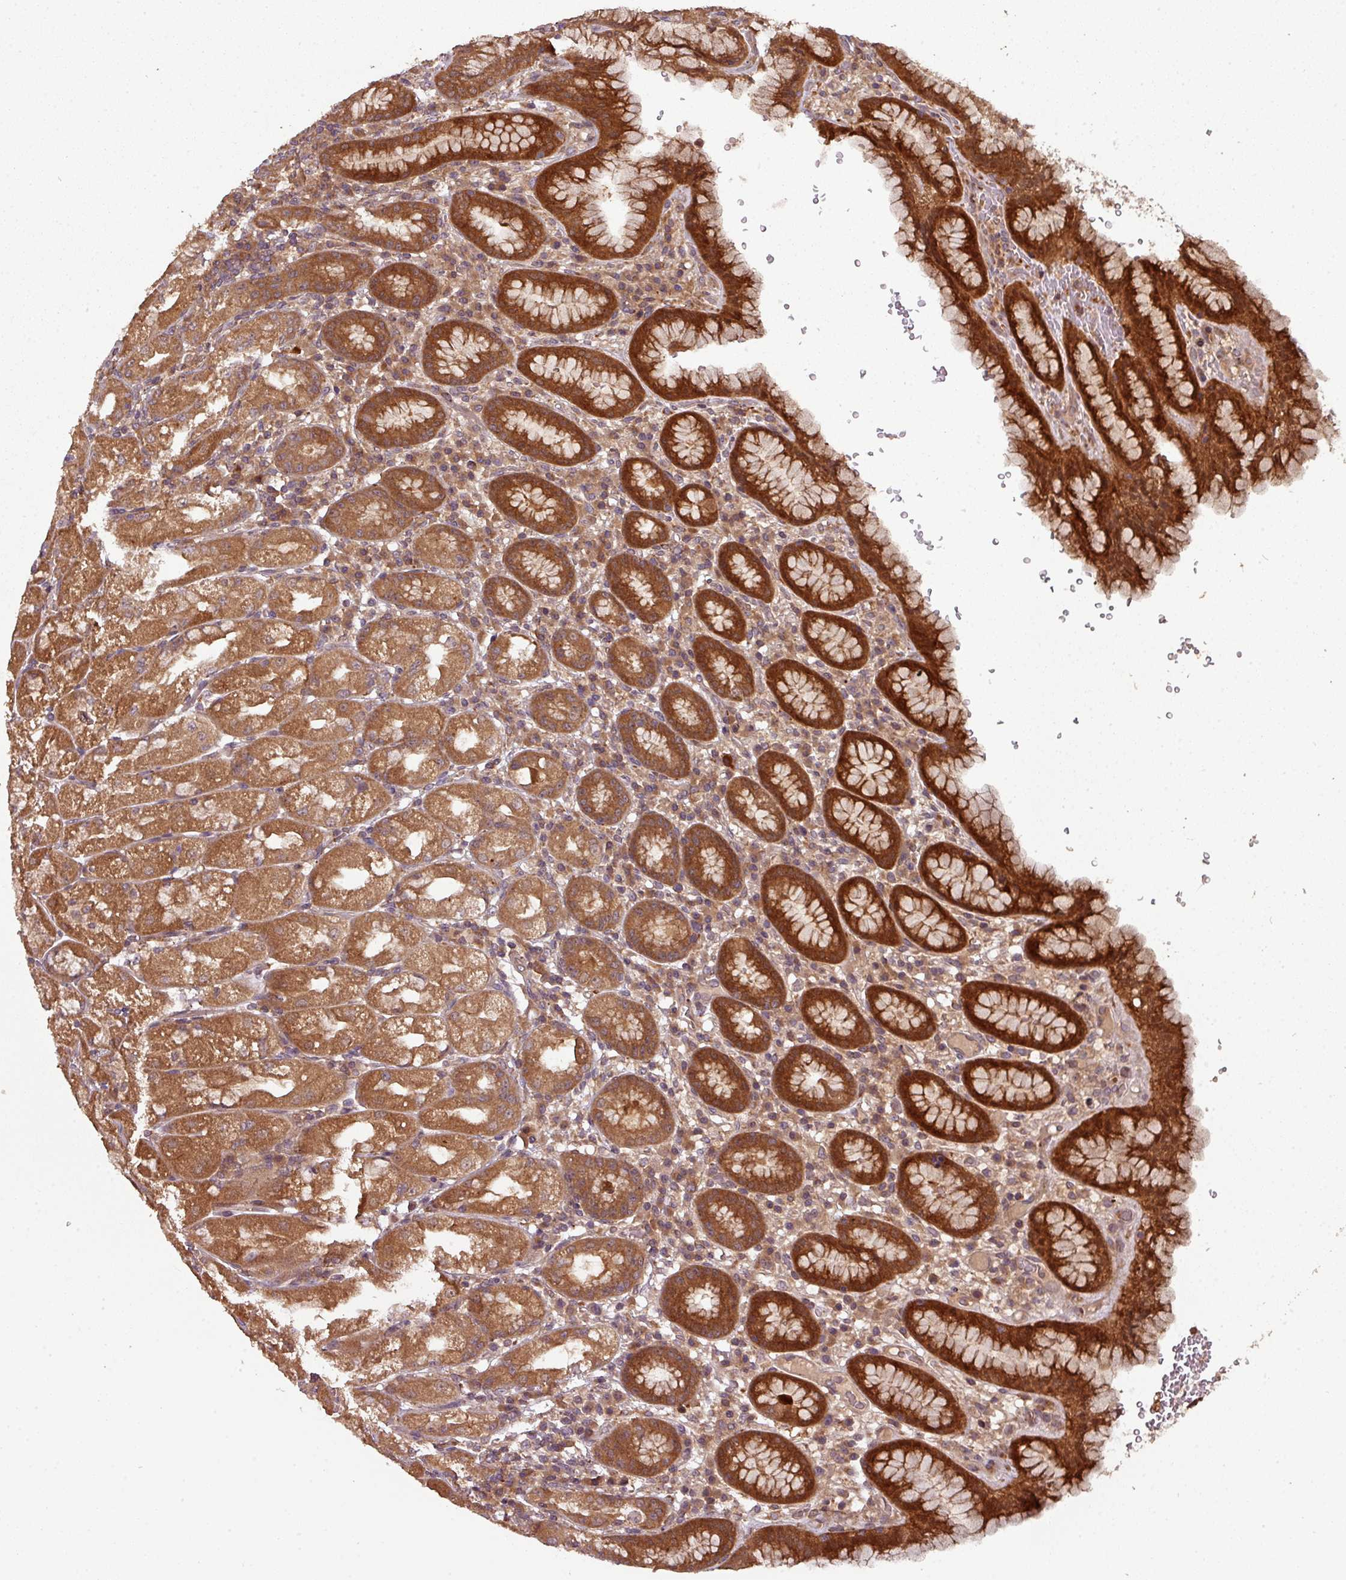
{"staining": {"intensity": "strong", "quantity": ">75%", "location": "cytoplasmic/membranous"}, "tissue": "stomach", "cell_type": "Glandular cells", "image_type": "normal", "snomed": [{"axis": "morphology", "description": "Normal tissue, NOS"}, {"axis": "topography", "description": "Stomach, upper"}], "caption": "The image demonstrates staining of normal stomach, revealing strong cytoplasmic/membranous protein staining (brown color) within glandular cells.", "gene": "GSKIP", "patient": {"sex": "male", "age": 52}}